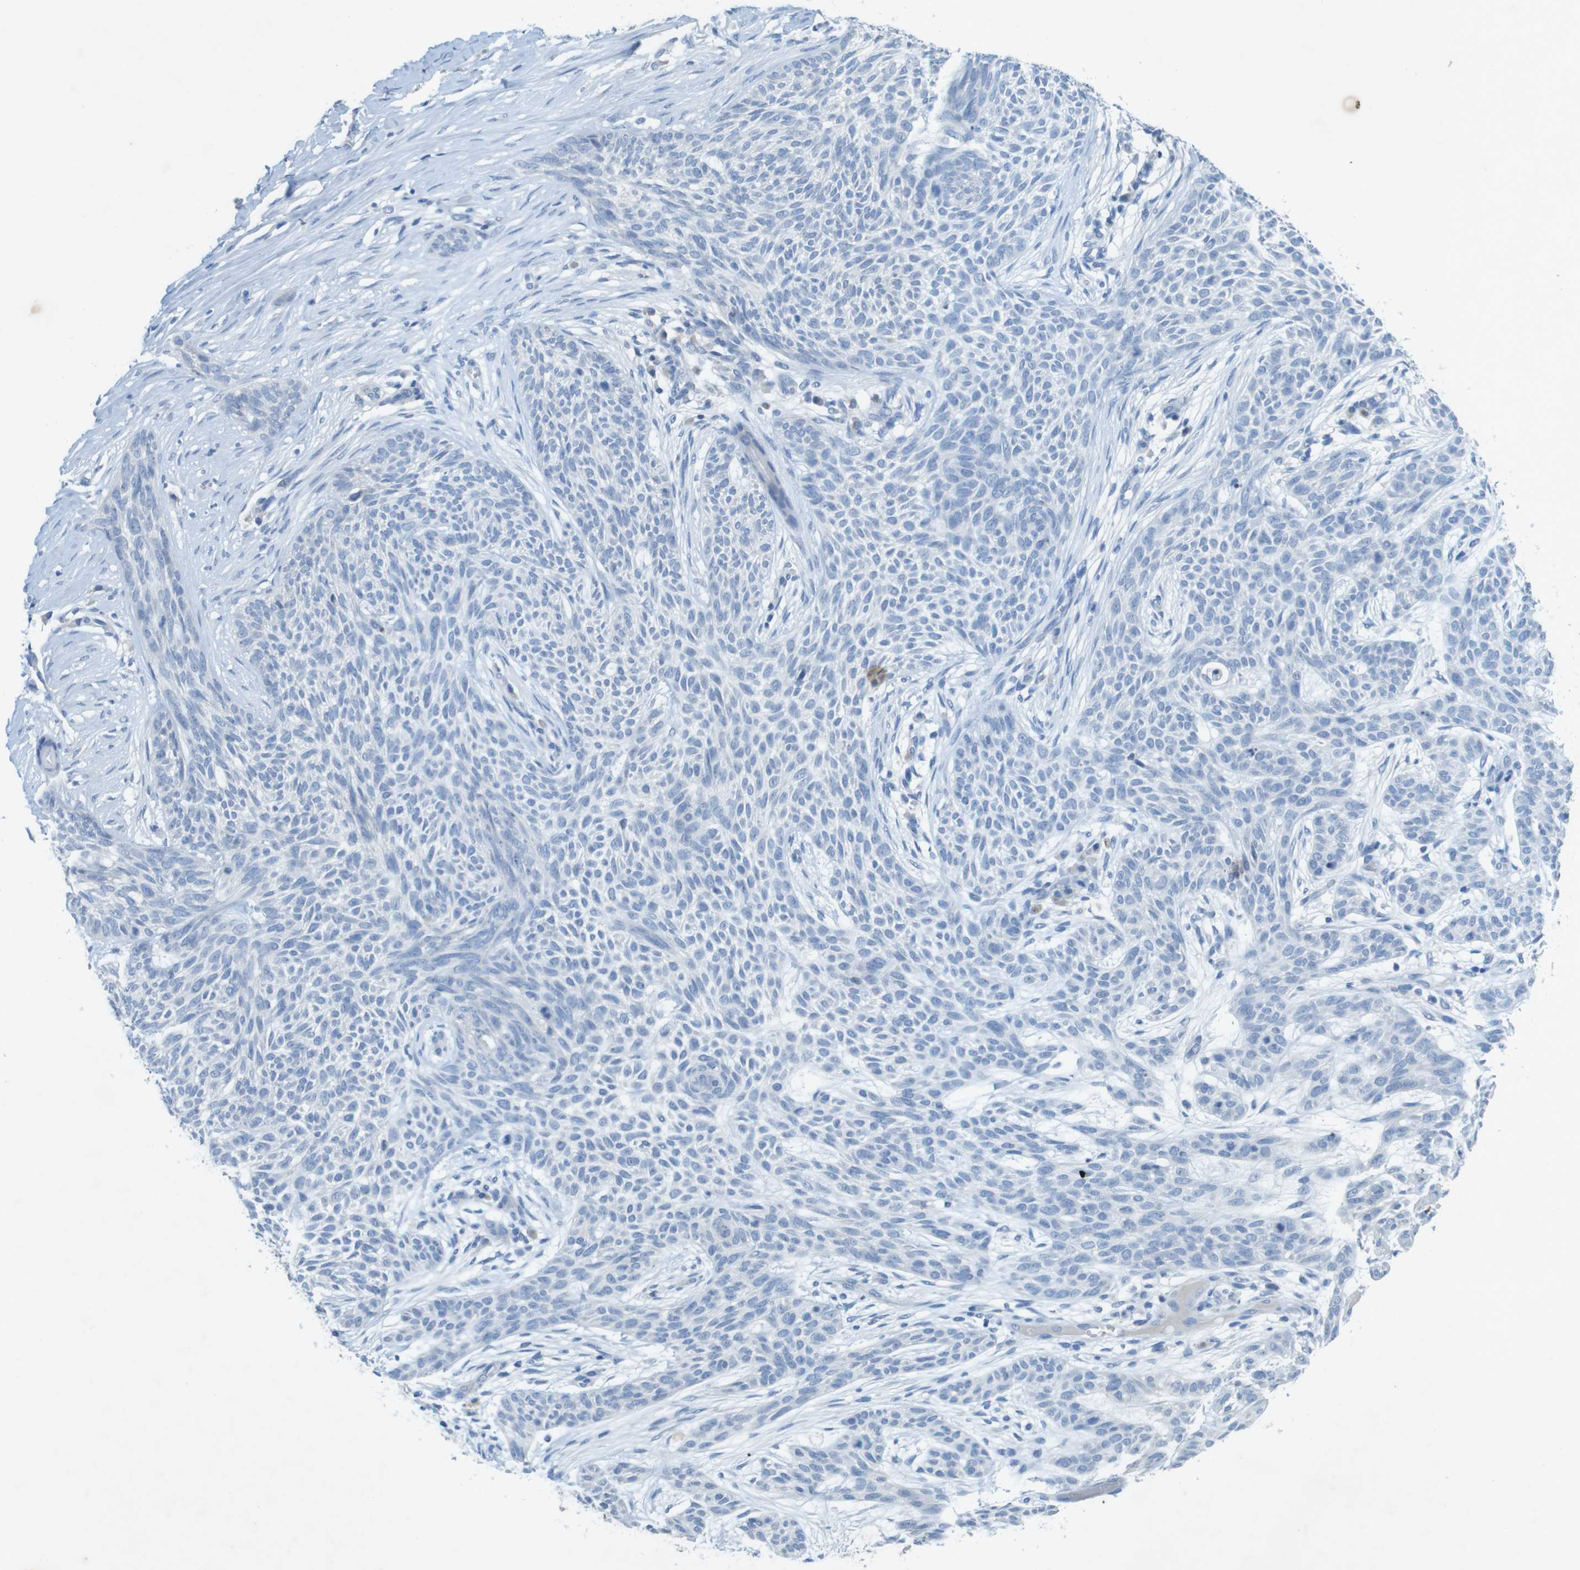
{"staining": {"intensity": "negative", "quantity": "none", "location": "none"}, "tissue": "skin cancer", "cell_type": "Tumor cells", "image_type": "cancer", "snomed": [{"axis": "morphology", "description": "Basal cell carcinoma"}, {"axis": "topography", "description": "Skin"}], "caption": "DAB immunohistochemical staining of skin cancer reveals no significant positivity in tumor cells.", "gene": "CD320", "patient": {"sex": "female", "age": 59}}